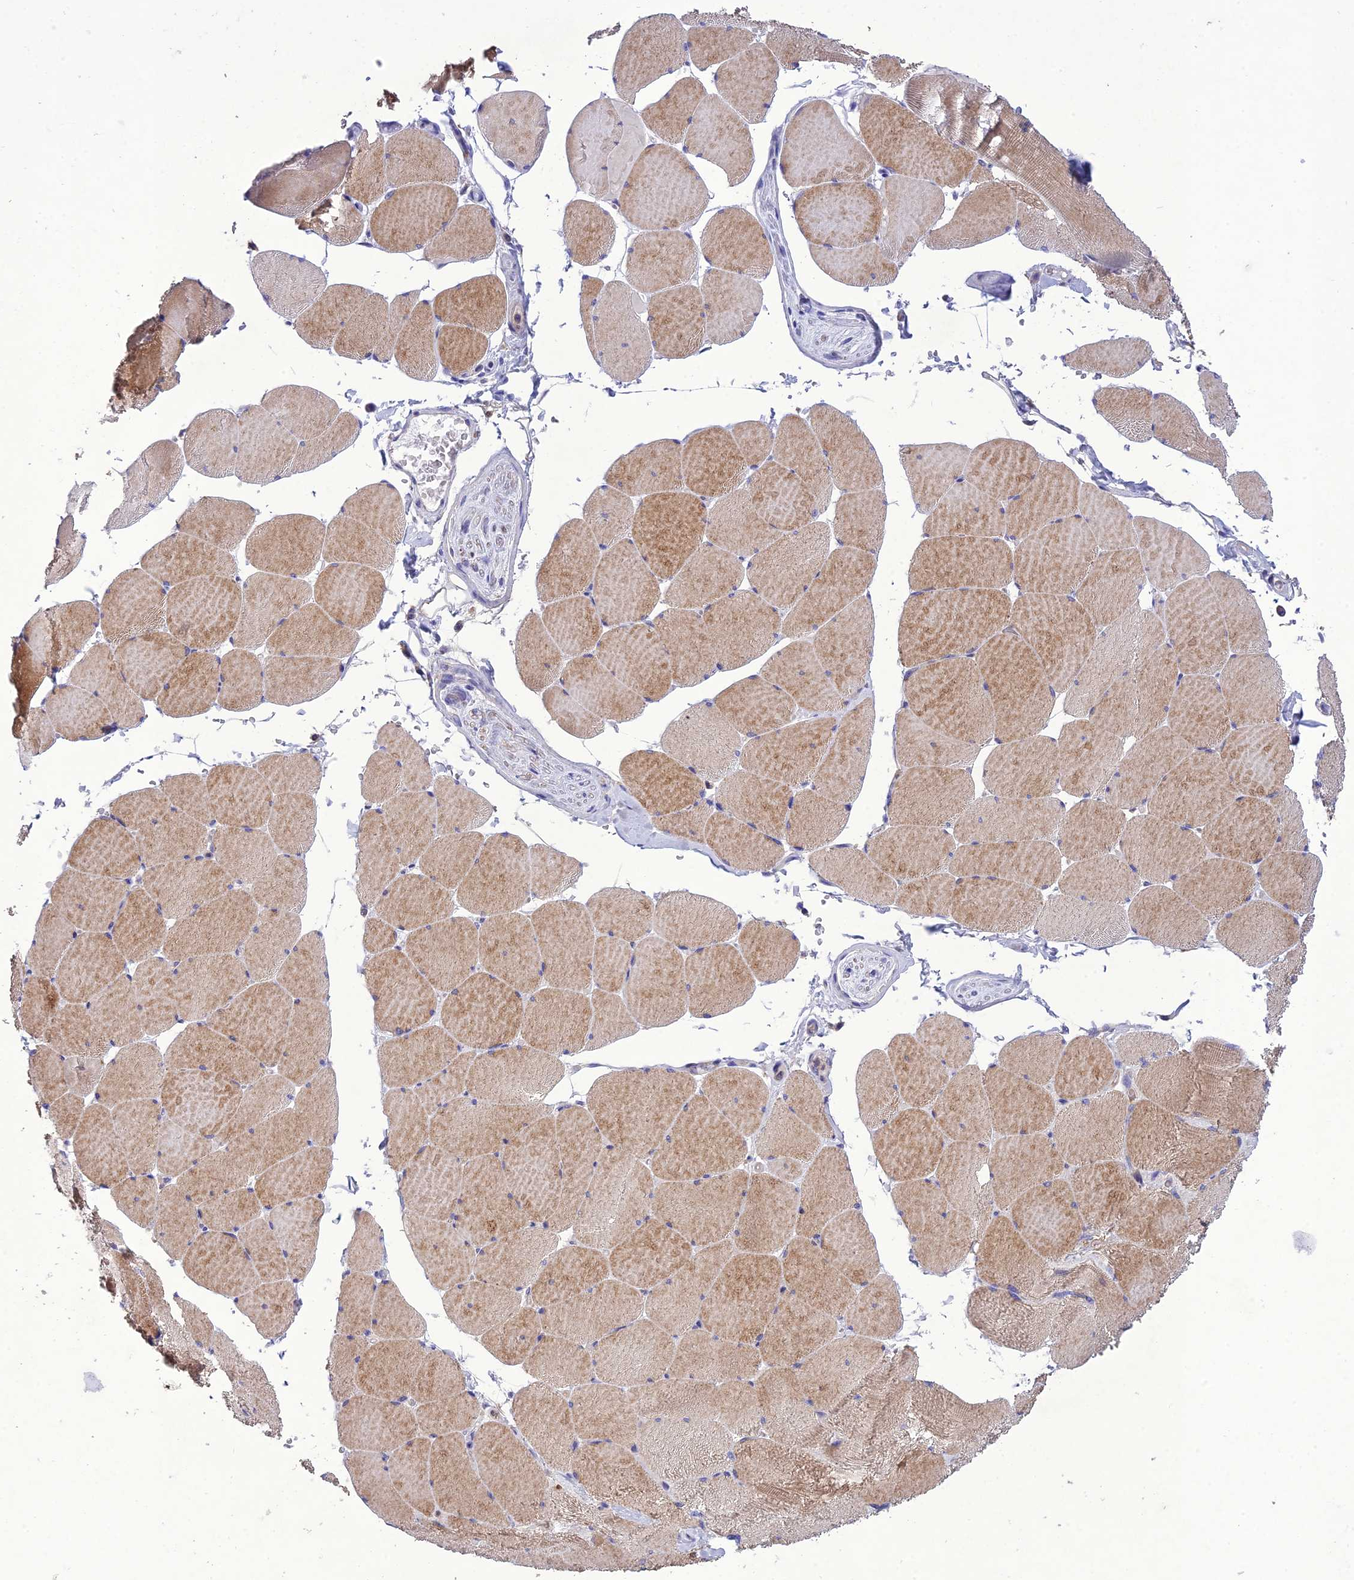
{"staining": {"intensity": "moderate", "quantity": ">75%", "location": "cytoplasmic/membranous"}, "tissue": "skeletal muscle", "cell_type": "Myocytes", "image_type": "normal", "snomed": [{"axis": "morphology", "description": "Normal tissue, NOS"}, {"axis": "topography", "description": "Skeletal muscle"}, {"axis": "topography", "description": "Head-Neck"}], "caption": "DAB (3,3'-diaminobenzidine) immunohistochemical staining of benign human skeletal muscle displays moderate cytoplasmic/membranous protein expression in approximately >75% of myocytes. (DAB (3,3'-diaminobenzidine) IHC, brown staining for protein, blue staining for nuclei).", "gene": "SNX24", "patient": {"sex": "male", "age": 66}}